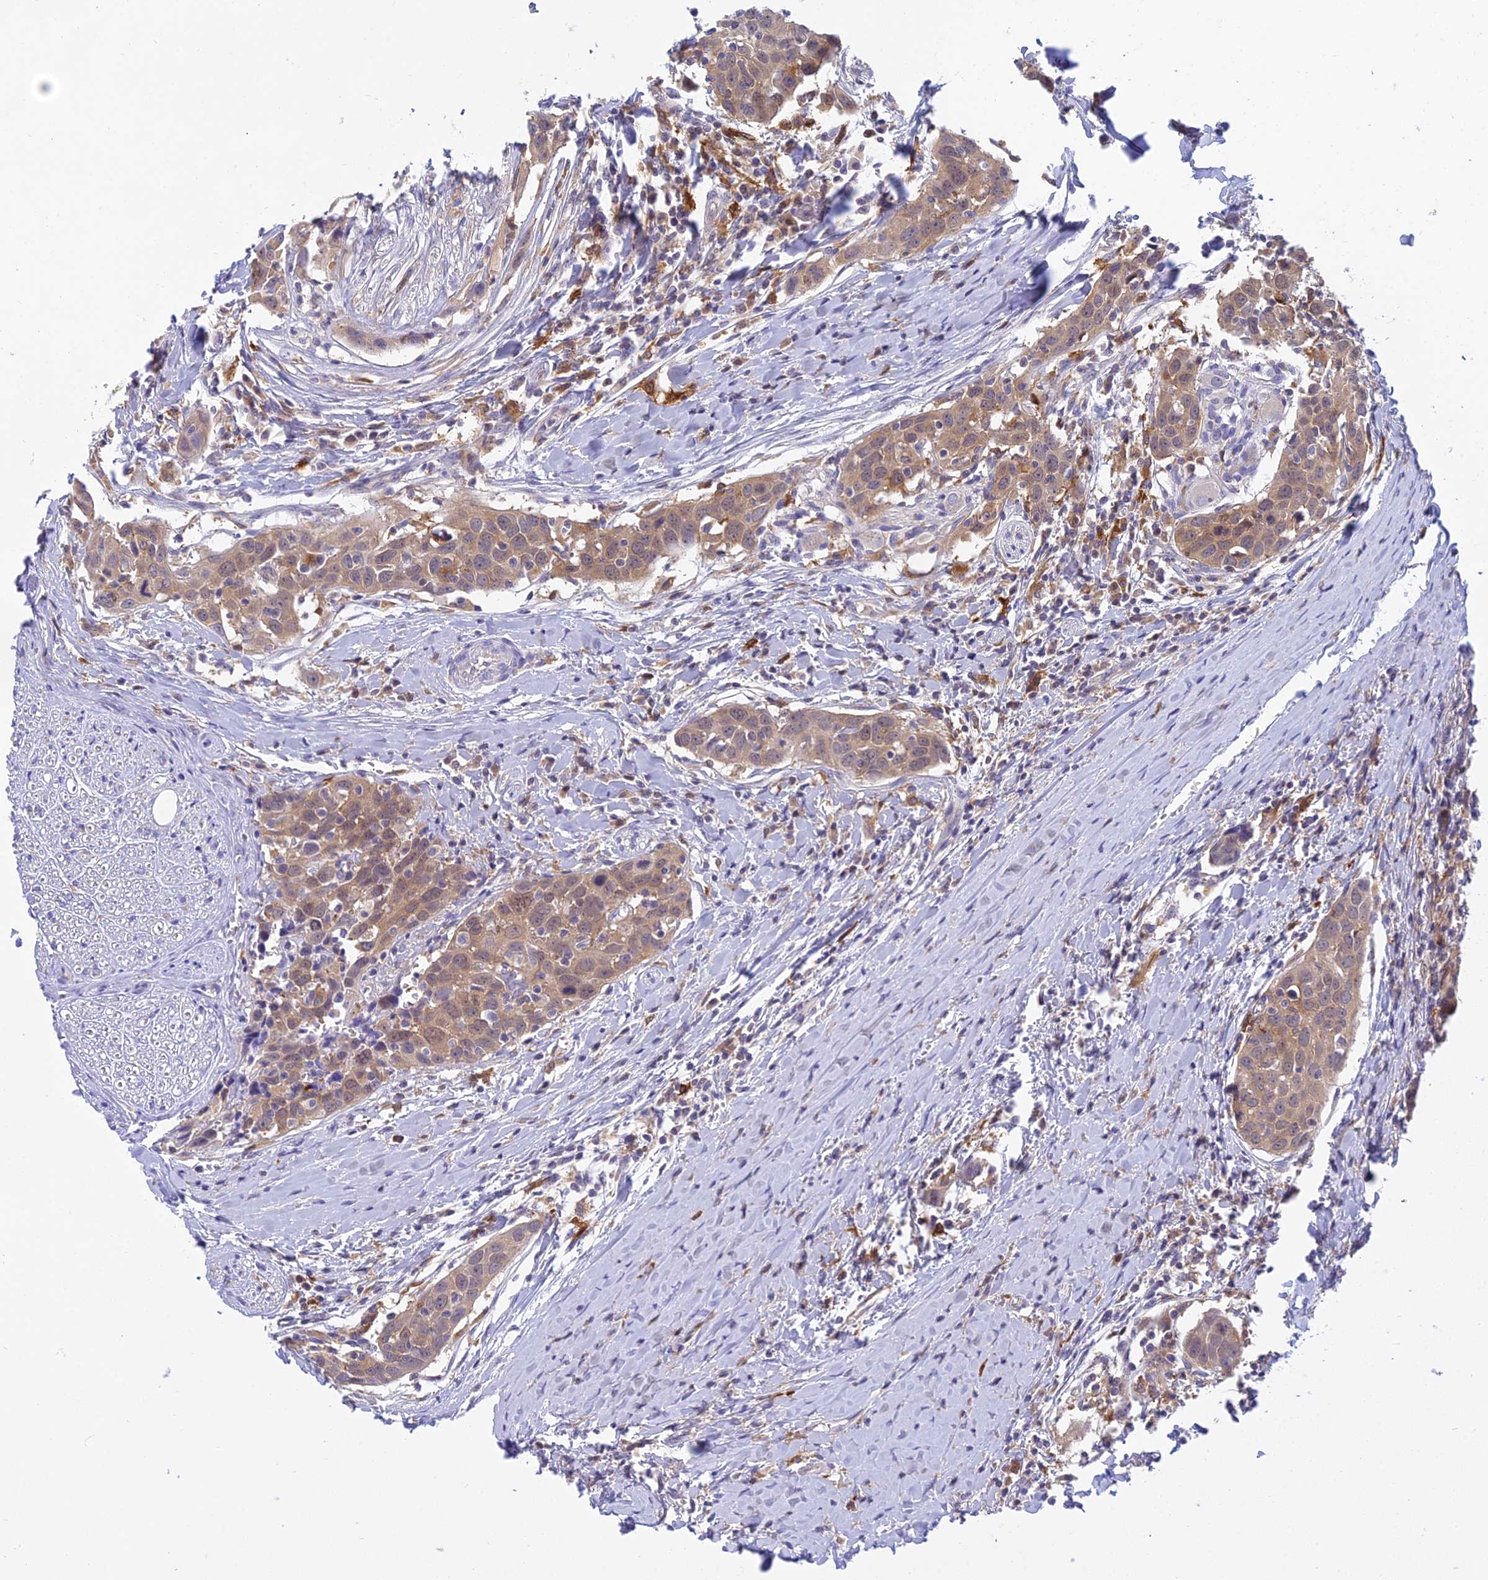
{"staining": {"intensity": "moderate", "quantity": ">75%", "location": "cytoplasmic/membranous"}, "tissue": "head and neck cancer", "cell_type": "Tumor cells", "image_type": "cancer", "snomed": [{"axis": "morphology", "description": "Squamous cell carcinoma, NOS"}, {"axis": "topography", "description": "Oral tissue"}, {"axis": "topography", "description": "Head-Neck"}], "caption": "Tumor cells demonstrate moderate cytoplasmic/membranous expression in approximately >75% of cells in head and neck cancer (squamous cell carcinoma). (Stains: DAB in brown, nuclei in blue, Microscopy: brightfield microscopy at high magnification).", "gene": "UBE2G1", "patient": {"sex": "female", "age": 50}}